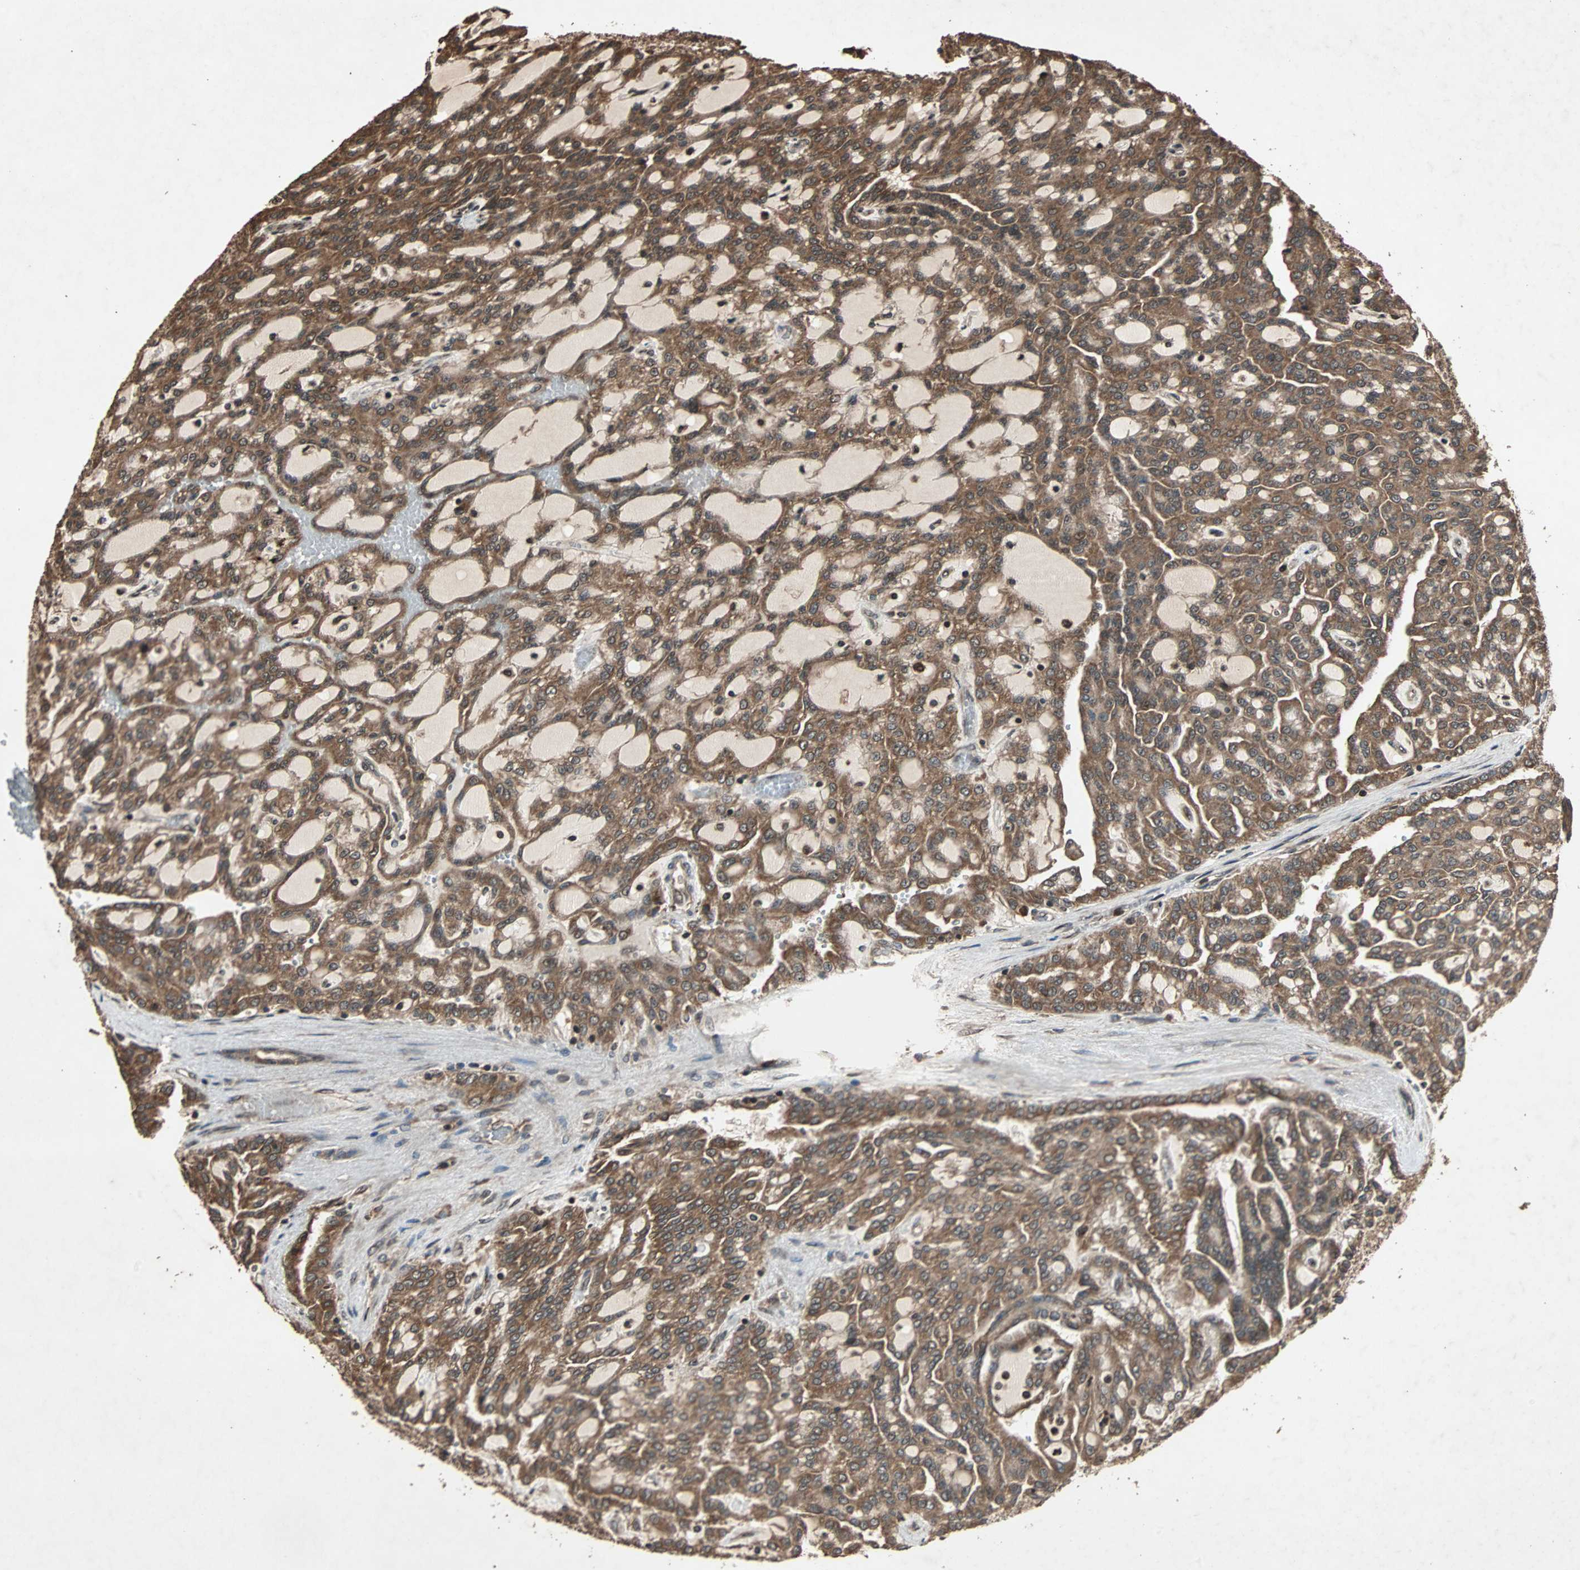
{"staining": {"intensity": "strong", "quantity": ">75%", "location": "cytoplasmic/membranous"}, "tissue": "renal cancer", "cell_type": "Tumor cells", "image_type": "cancer", "snomed": [{"axis": "morphology", "description": "Adenocarcinoma, NOS"}, {"axis": "topography", "description": "Kidney"}], "caption": "Protein staining of adenocarcinoma (renal) tissue demonstrates strong cytoplasmic/membranous expression in about >75% of tumor cells. (Stains: DAB (3,3'-diaminobenzidine) in brown, nuclei in blue, Microscopy: brightfield microscopy at high magnification).", "gene": "LAMTOR5", "patient": {"sex": "male", "age": 63}}